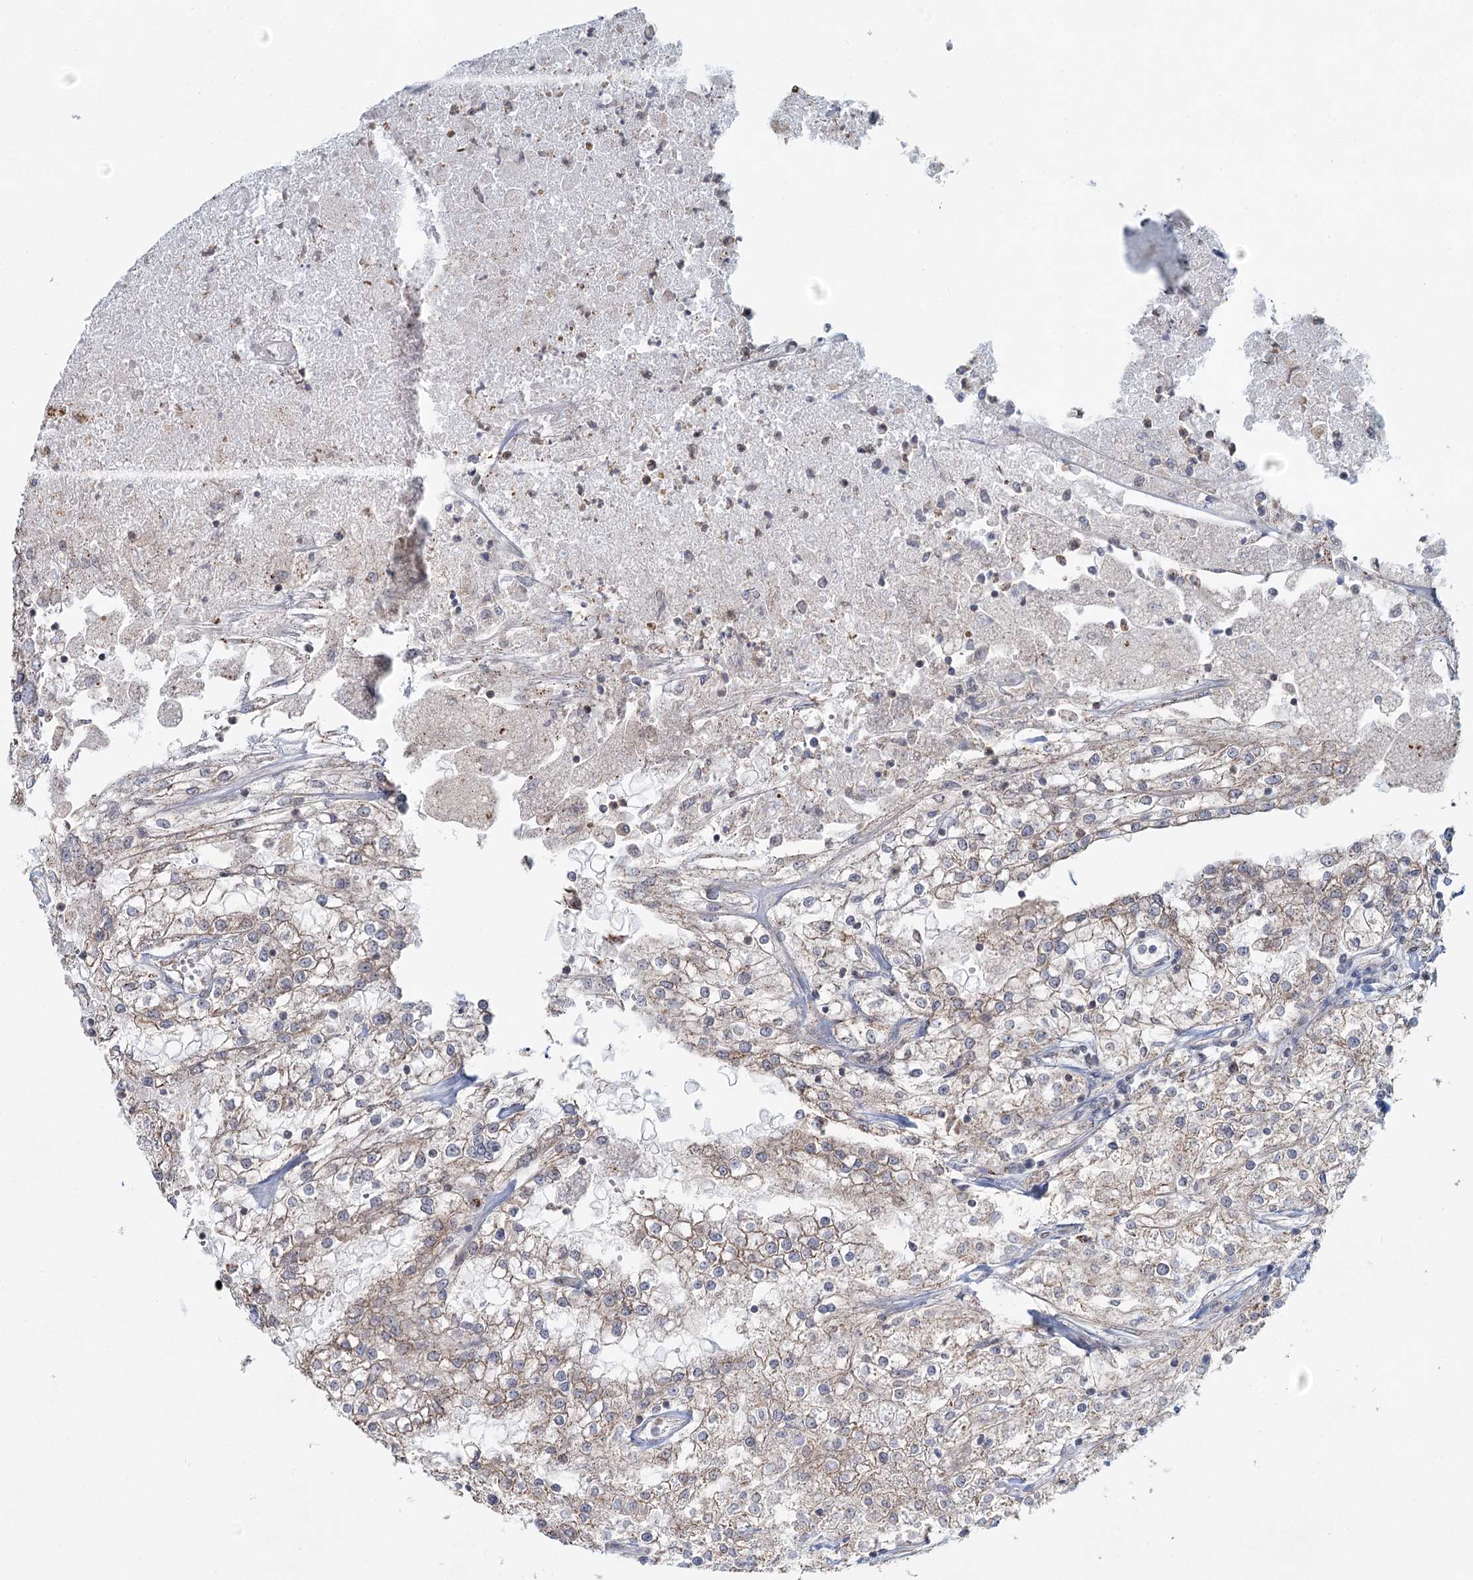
{"staining": {"intensity": "weak", "quantity": ">75%", "location": "cytoplasmic/membranous"}, "tissue": "renal cancer", "cell_type": "Tumor cells", "image_type": "cancer", "snomed": [{"axis": "morphology", "description": "Adenocarcinoma, NOS"}, {"axis": "topography", "description": "Kidney"}], "caption": "This micrograph reveals renal cancer (adenocarcinoma) stained with IHC to label a protein in brown. The cytoplasmic/membranous of tumor cells show weak positivity for the protein. Nuclei are counter-stained blue.", "gene": "GPALPP1", "patient": {"sex": "female", "age": 52}}